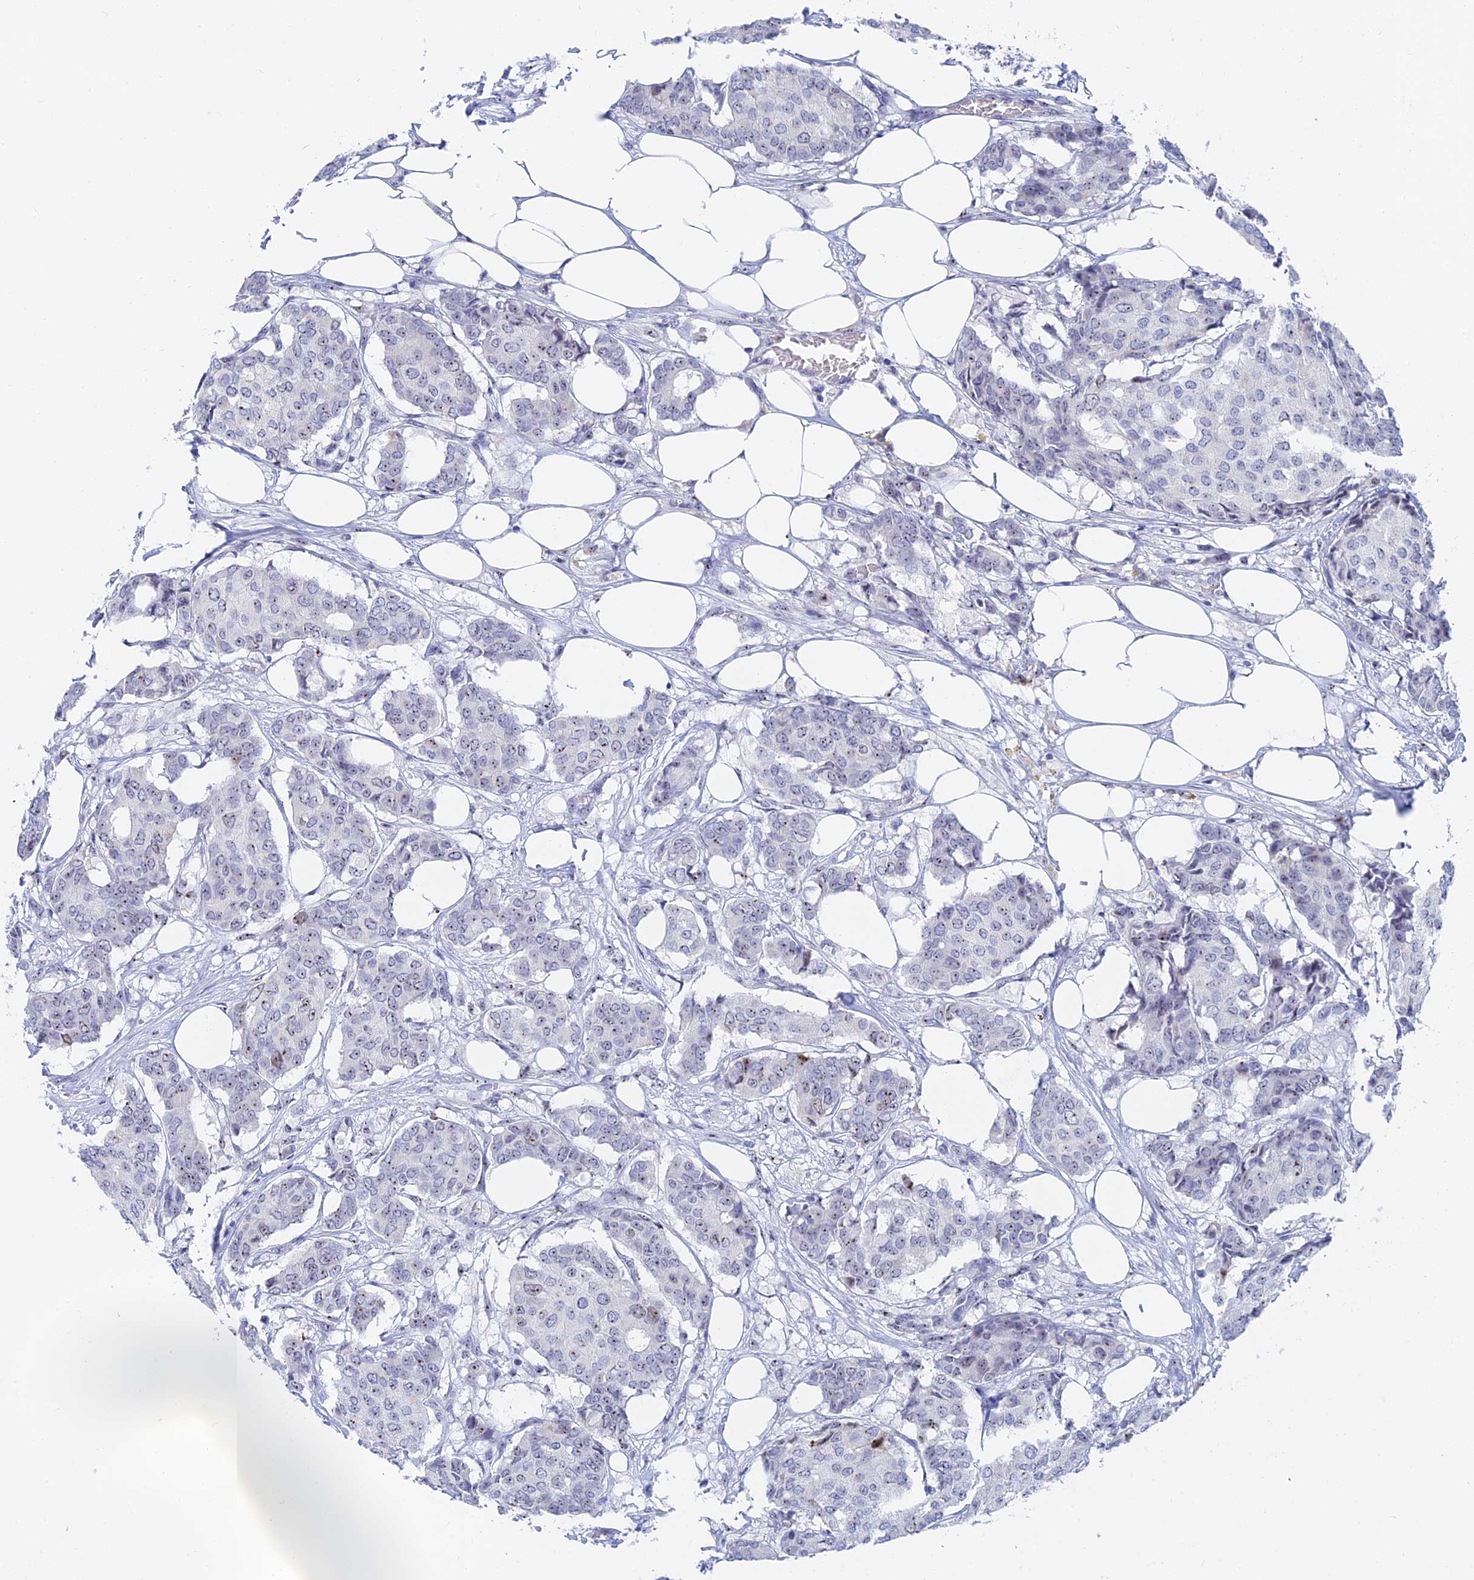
{"staining": {"intensity": "moderate", "quantity": "25%-75%", "location": "nuclear"}, "tissue": "breast cancer", "cell_type": "Tumor cells", "image_type": "cancer", "snomed": [{"axis": "morphology", "description": "Duct carcinoma"}, {"axis": "topography", "description": "Breast"}], "caption": "Approximately 25%-75% of tumor cells in breast cancer exhibit moderate nuclear protein staining as visualized by brown immunohistochemical staining.", "gene": "RSL1D1", "patient": {"sex": "female", "age": 75}}